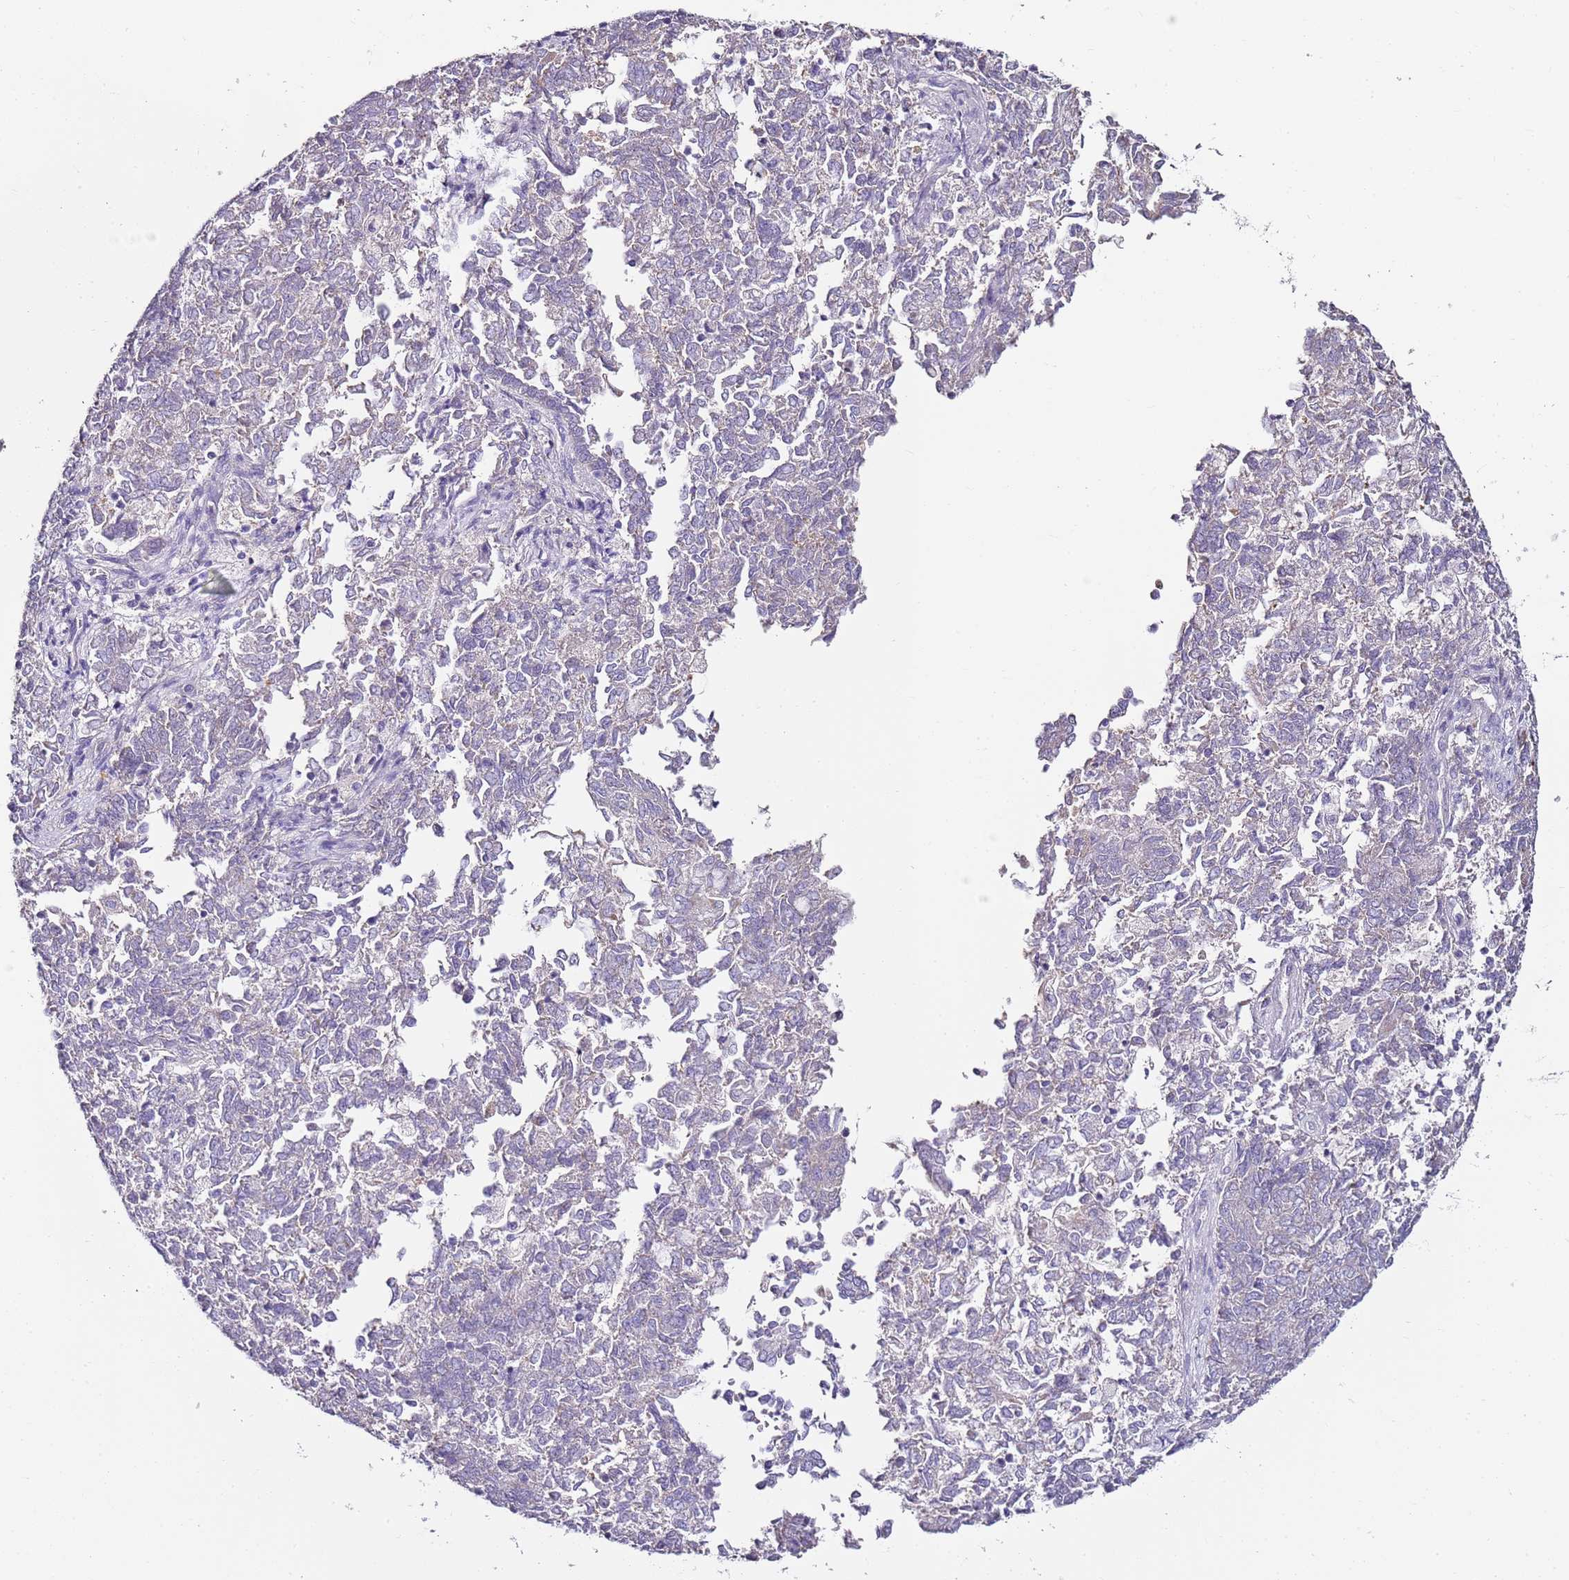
{"staining": {"intensity": "negative", "quantity": "none", "location": "none"}, "tissue": "endometrial cancer", "cell_type": "Tumor cells", "image_type": "cancer", "snomed": [{"axis": "morphology", "description": "Adenocarcinoma, NOS"}, {"axis": "topography", "description": "Endometrium"}], "caption": "Immunohistochemical staining of human endometrial cancer exhibits no significant positivity in tumor cells.", "gene": "MYBPC3", "patient": {"sex": "female", "age": 80}}